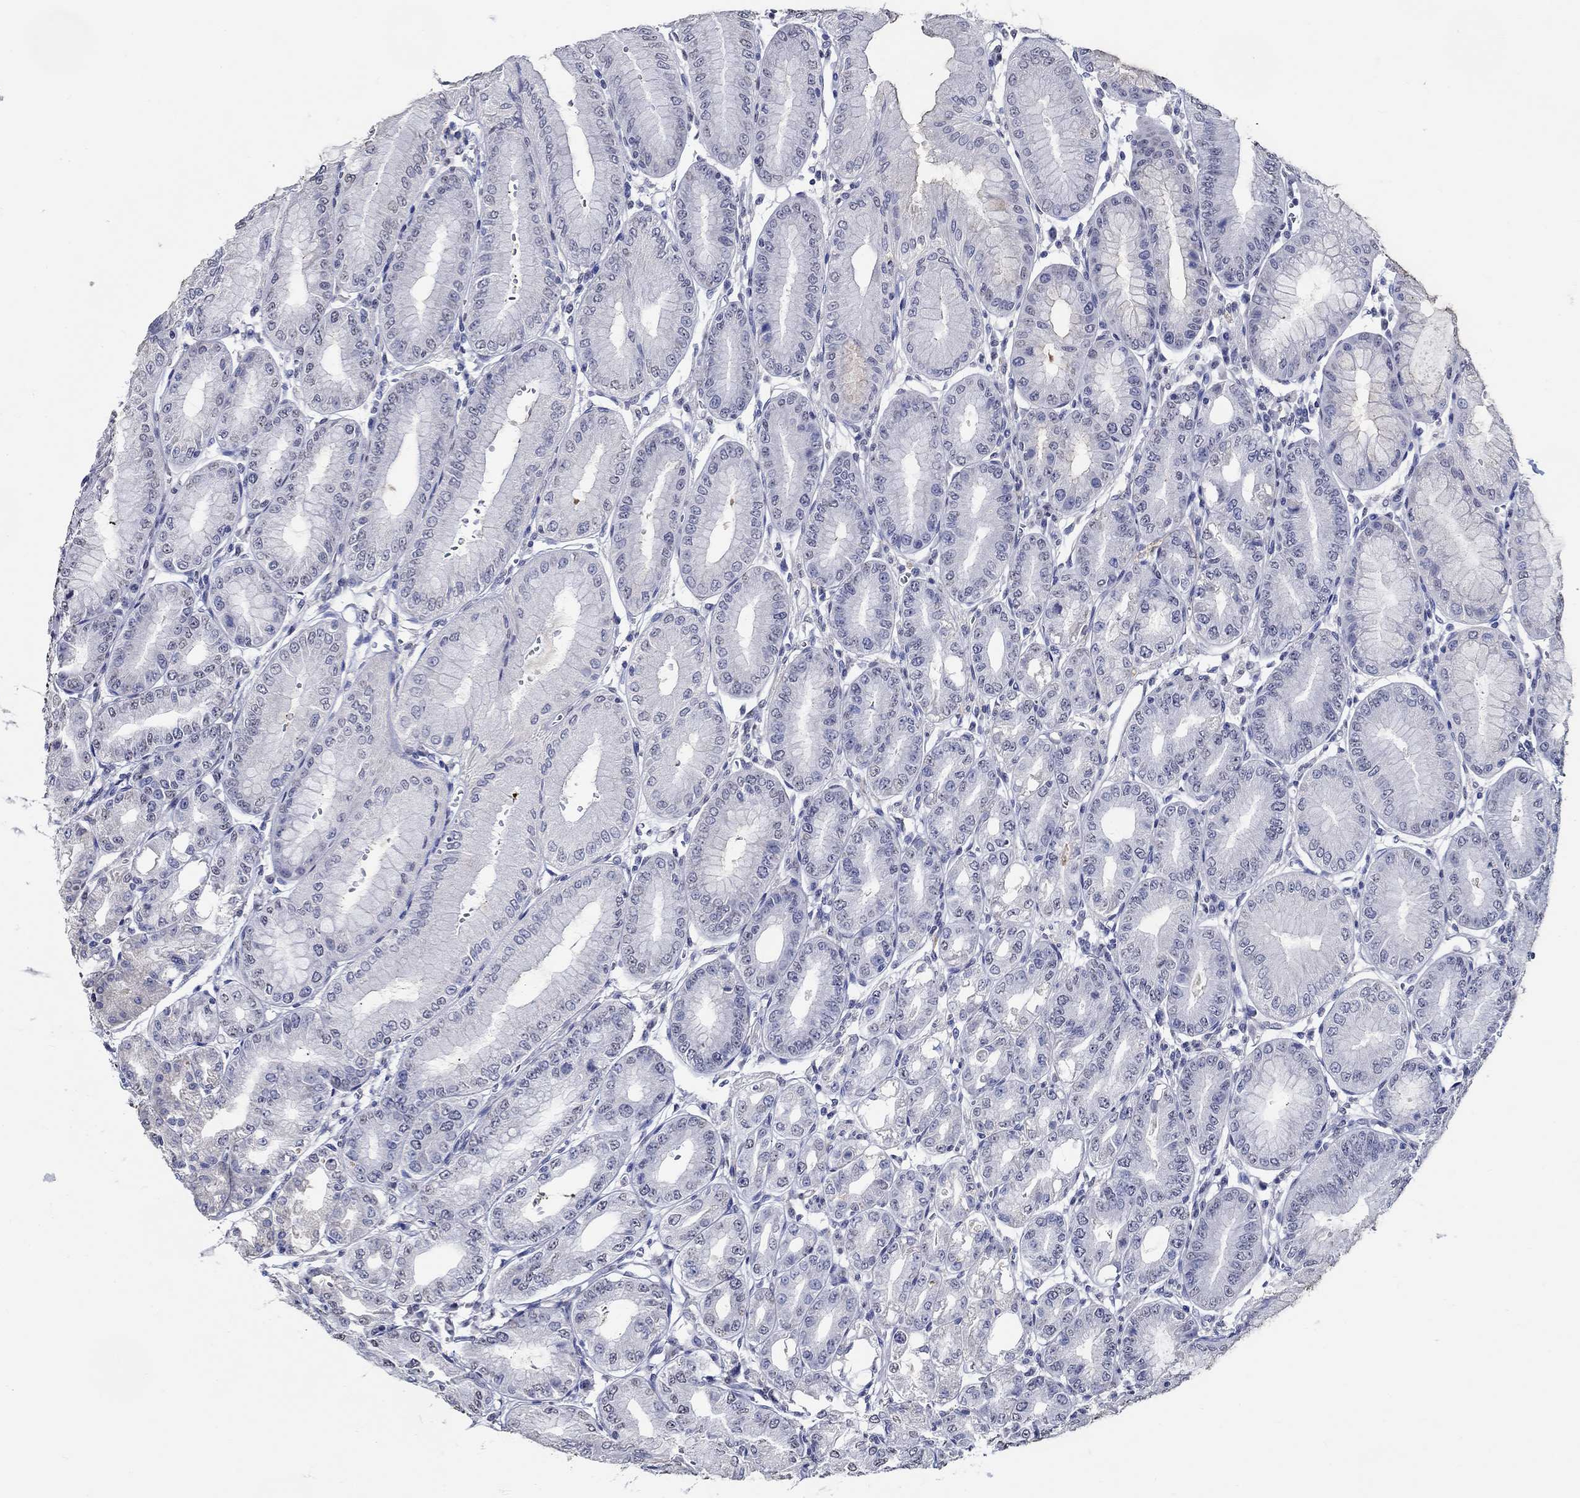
{"staining": {"intensity": "negative", "quantity": "none", "location": "none"}, "tissue": "stomach", "cell_type": "Glandular cells", "image_type": "normal", "snomed": [{"axis": "morphology", "description": "Normal tissue, NOS"}, {"axis": "topography", "description": "Stomach, lower"}], "caption": "Immunohistochemical staining of unremarkable human stomach exhibits no significant staining in glandular cells. The staining is performed using DAB brown chromogen with nuclei counter-stained in using hematoxylin.", "gene": "PDE1B", "patient": {"sex": "male", "age": 71}}